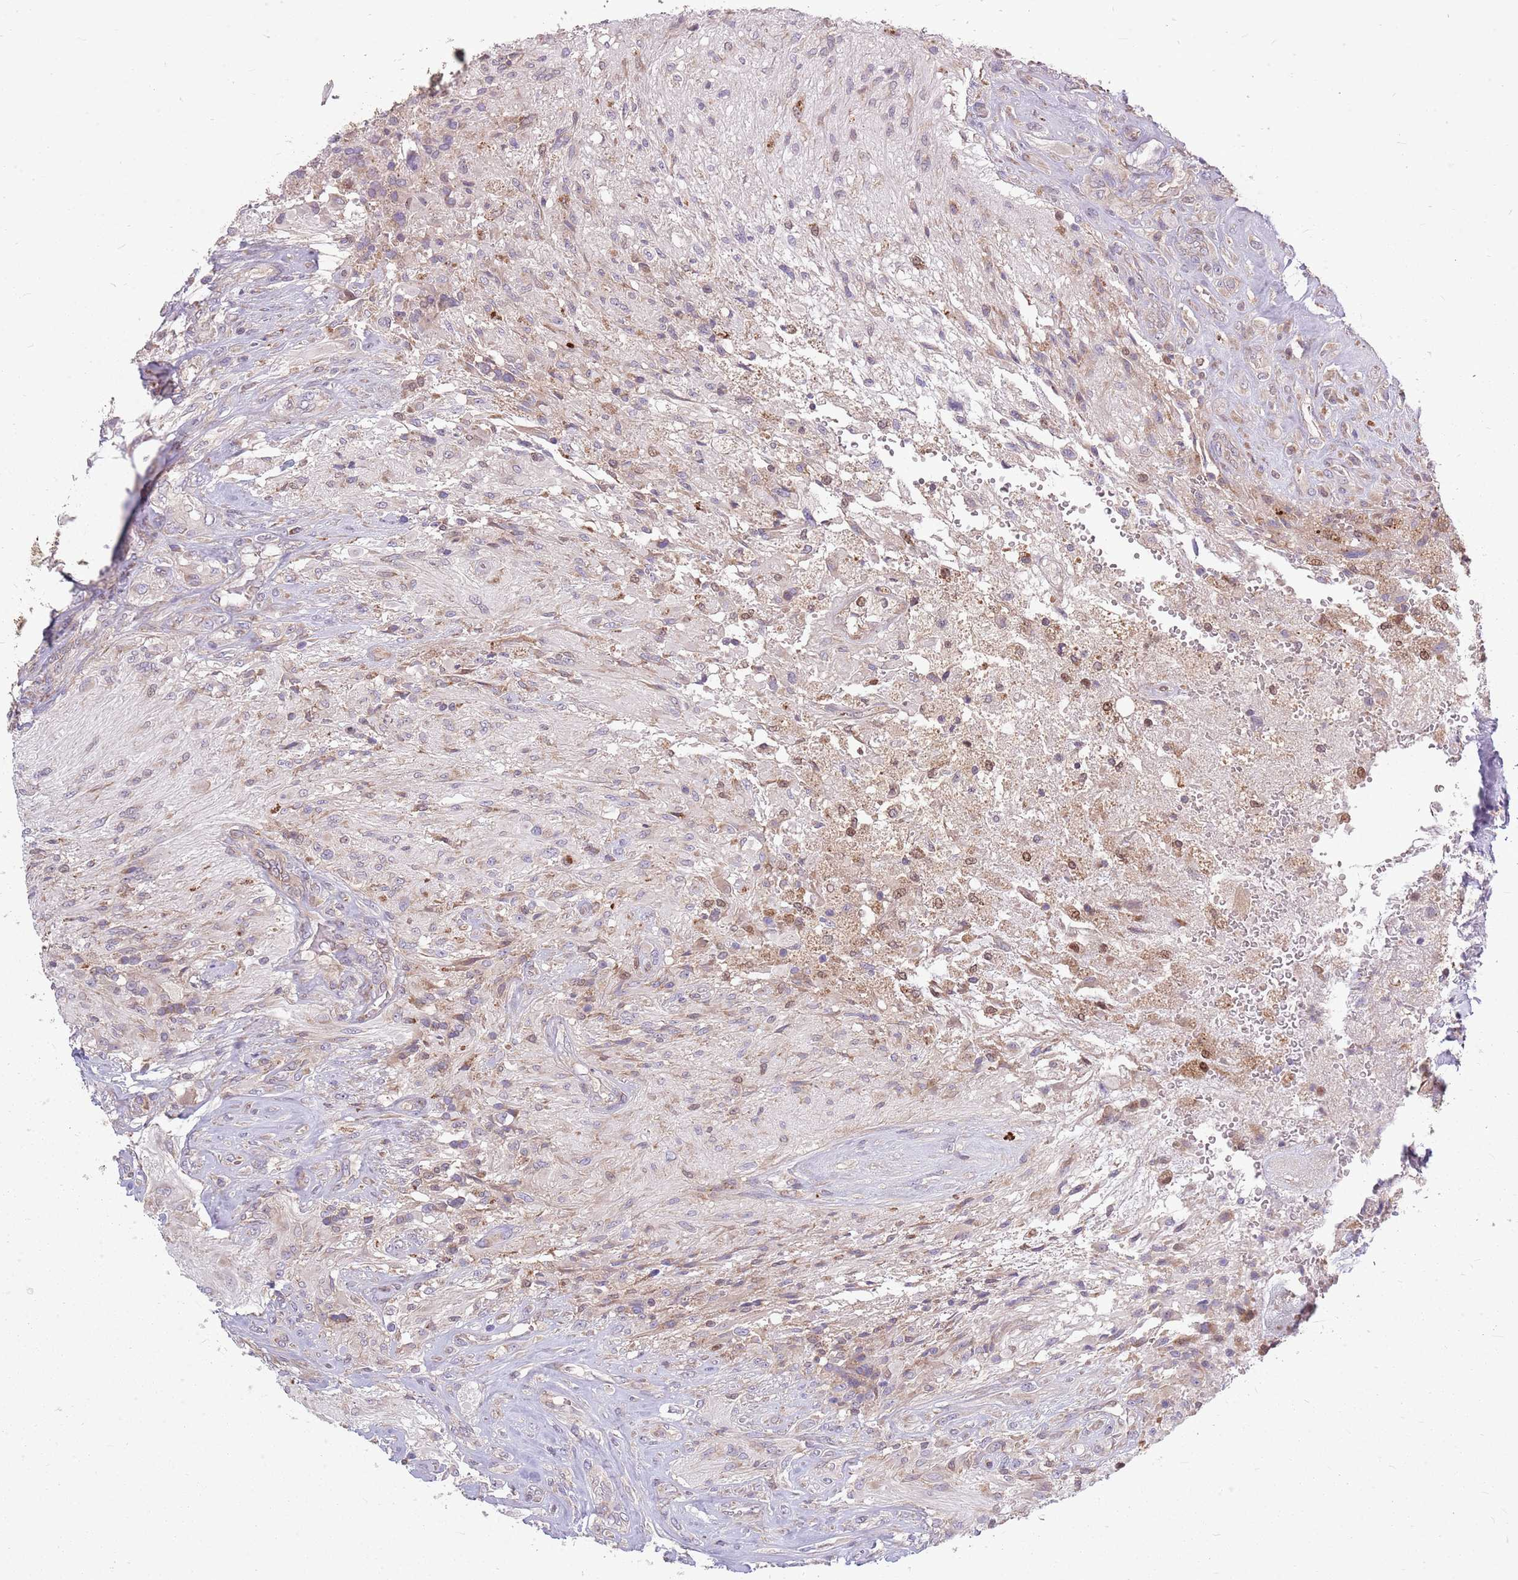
{"staining": {"intensity": "weak", "quantity": "<25%", "location": "cytoplasmic/membranous"}, "tissue": "glioma", "cell_type": "Tumor cells", "image_type": "cancer", "snomed": [{"axis": "morphology", "description": "Glioma, malignant, High grade"}, {"axis": "topography", "description": "Brain"}], "caption": "There is no significant positivity in tumor cells of glioma. (Brightfield microscopy of DAB (3,3'-diaminobenzidine) immunohistochemistry (IHC) at high magnification).", "gene": "PPP1R27", "patient": {"sex": "male", "age": 56}}